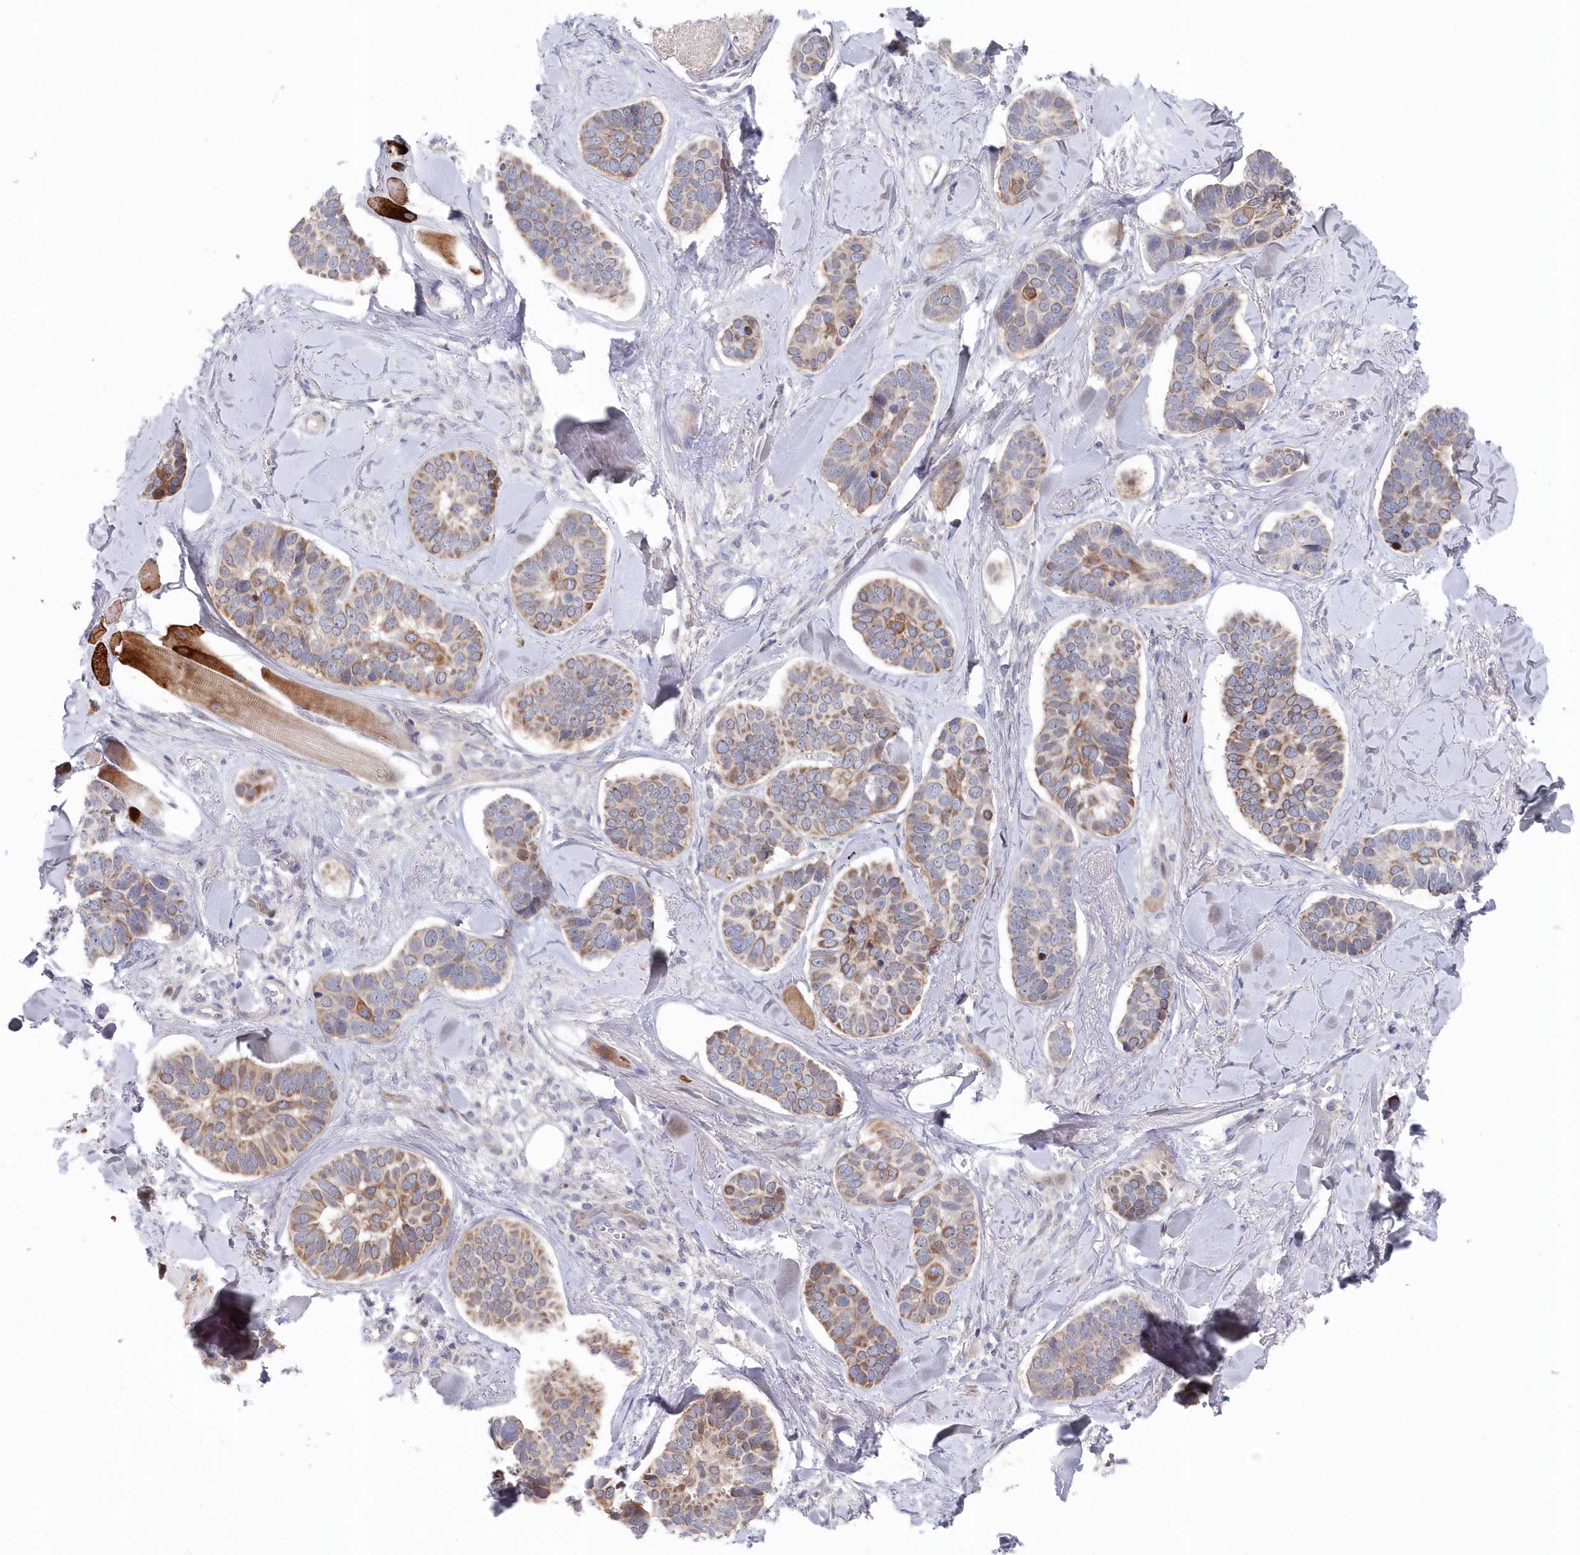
{"staining": {"intensity": "weak", "quantity": ">75%", "location": "cytoplasmic/membranous"}, "tissue": "skin cancer", "cell_type": "Tumor cells", "image_type": "cancer", "snomed": [{"axis": "morphology", "description": "Basal cell carcinoma"}, {"axis": "topography", "description": "Skin"}], "caption": "Weak cytoplasmic/membranous staining for a protein is appreciated in about >75% of tumor cells of skin basal cell carcinoma using IHC.", "gene": "KIAA1586", "patient": {"sex": "male", "age": 62}}